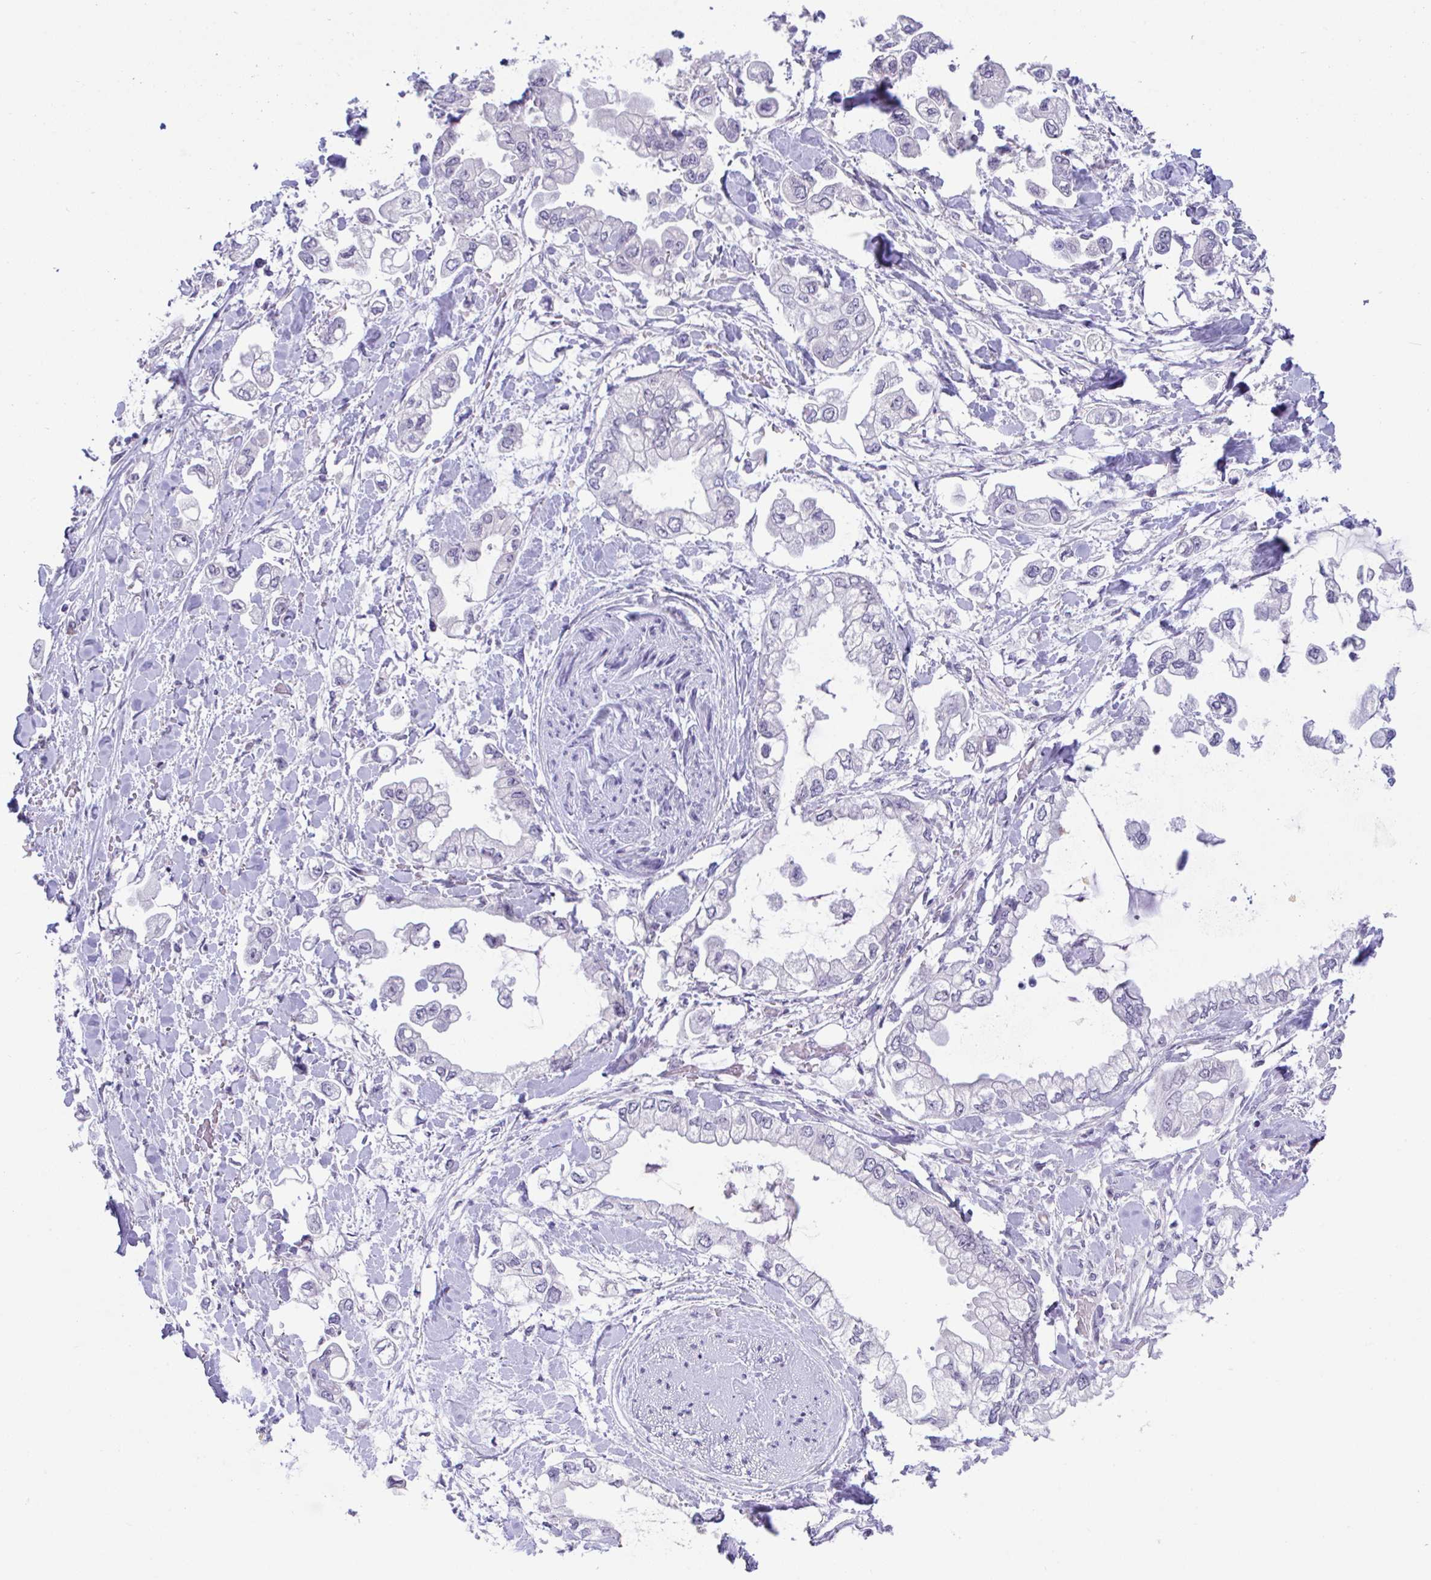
{"staining": {"intensity": "negative", "quantity": "none", "location": "none"}, "tissue": "stomach cancer", "cell_type": "Tumor cells", "image_type": "cancer", "snomed": [{"axis": "morphology", "description": "Adenocarcinoma, NOS"}, {"axis": "topography", "description": "Stomach"}], "caption": "Histopathology image shows no significant protein staining in tumor cells of stomach cancer.", "gene": "USP35", "patient": {"sex": "male", "age": 62}}